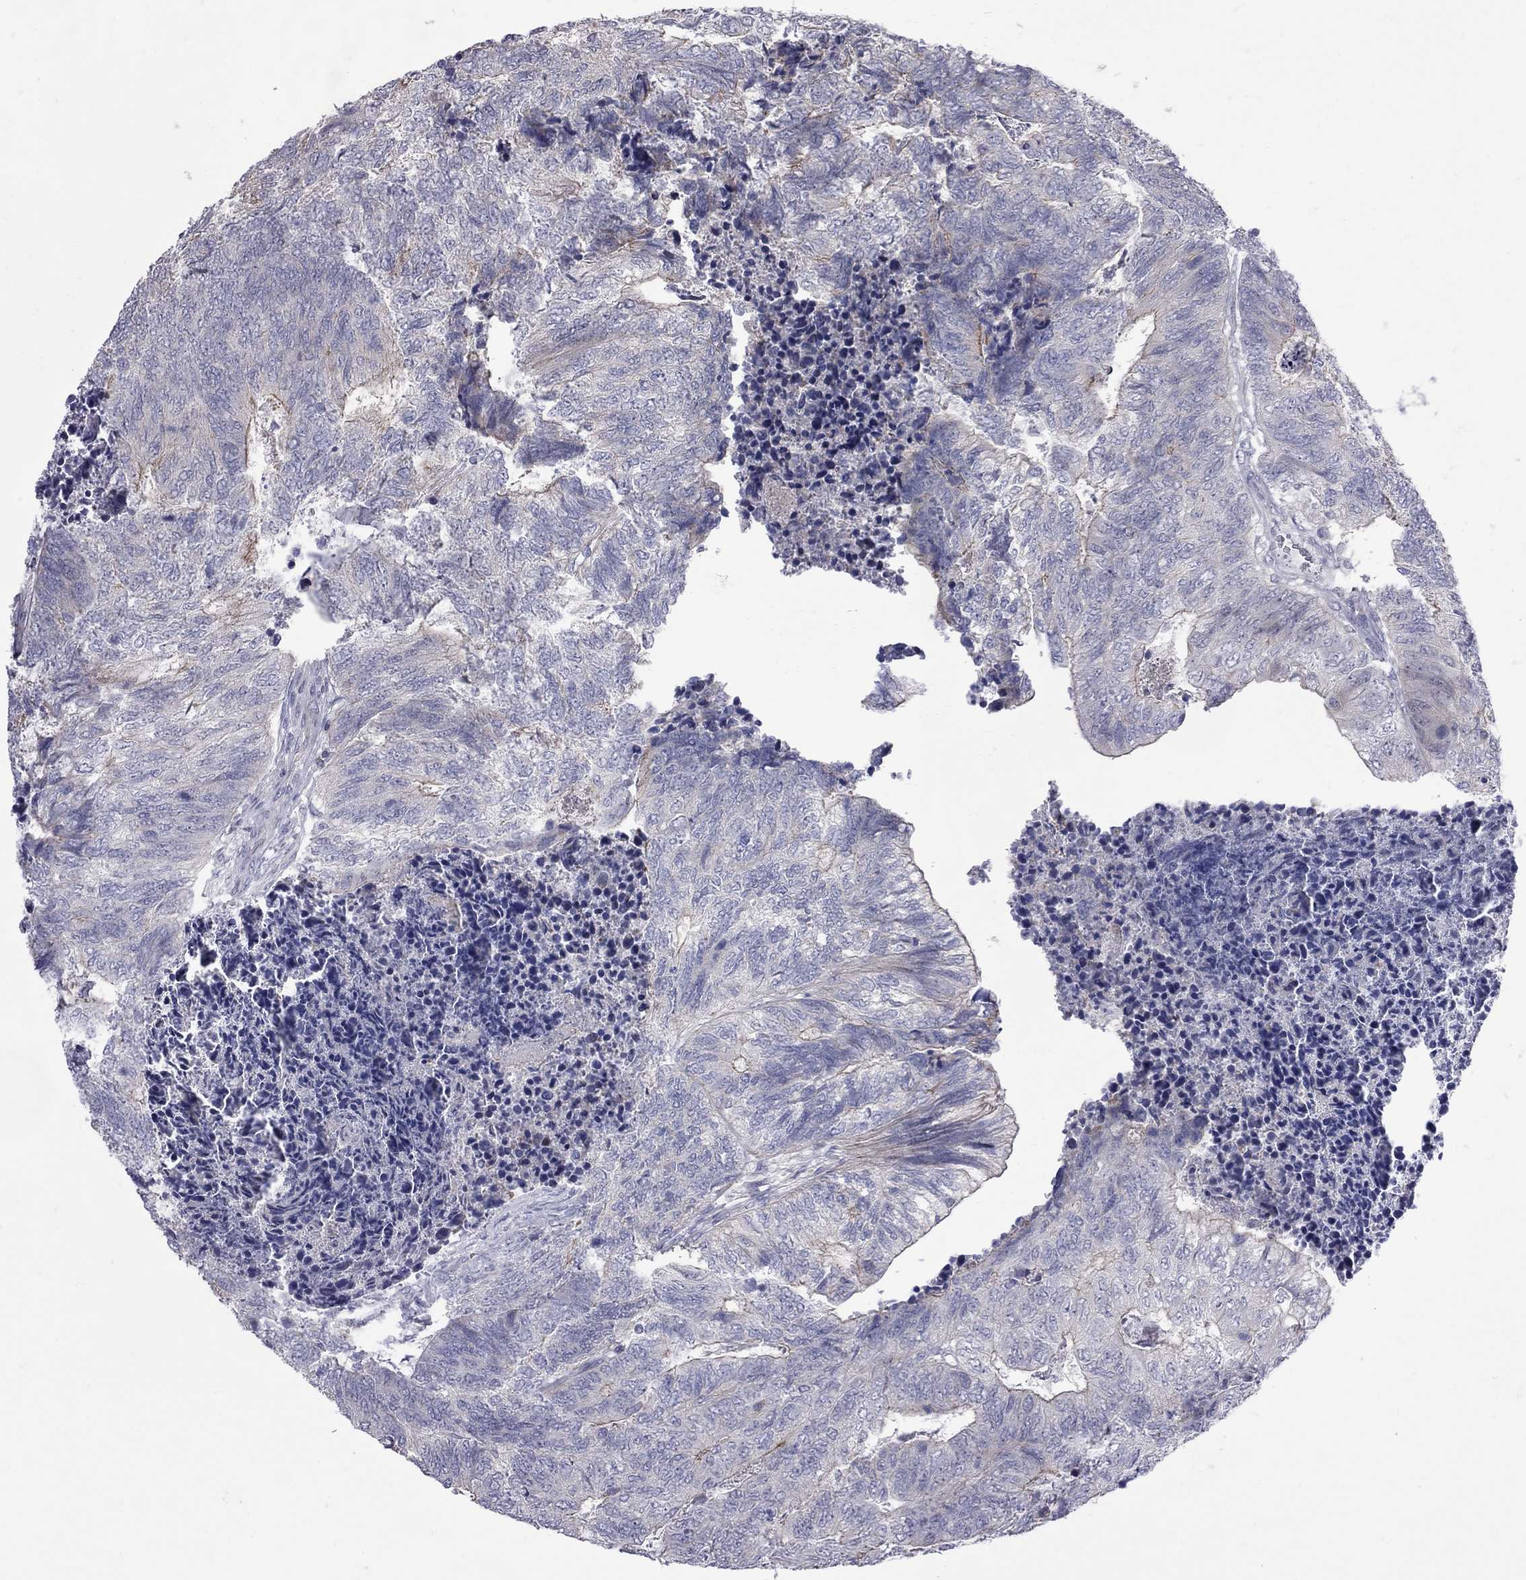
{"staining": {"intensity": "negative", "quantity": "none", "location": "none"}, "tissue": "colorectal cancer", "cell_type": "Tumor cells", "image_type": "cancer", "snomed": [{"axis": "morphology", "description": "Adenocarcinoma, NOS"}, {"axis": "topography", "description": "Colon"}], "caption": "Photomicrograph shows no significant protein staining in tumor cells of colorectal cancer. (DAB (3,3'-diaminobenzidine) IHC, high magnification).", "gene": "NRARP", "patient": {"sex": "female", "age": 67}}